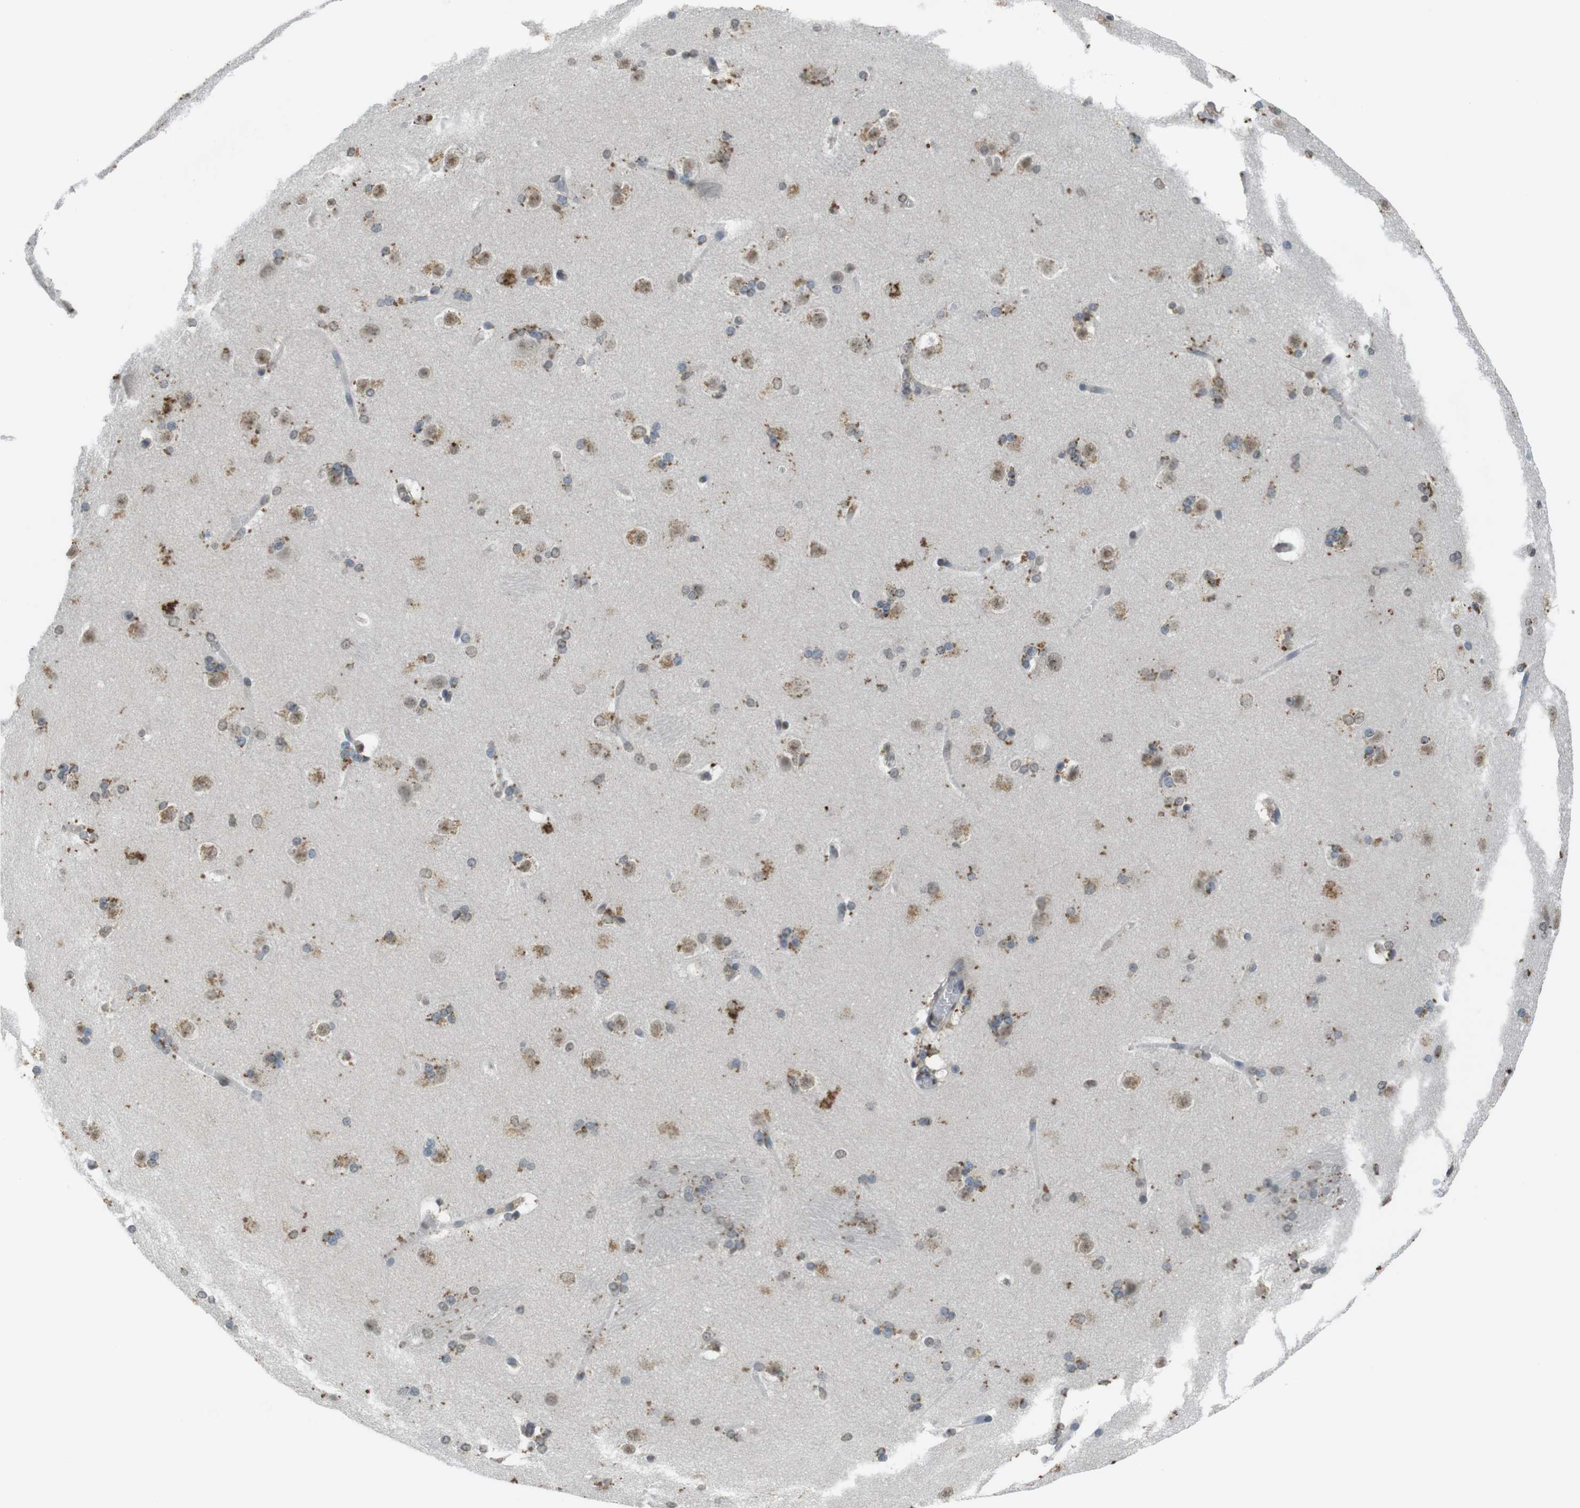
{"staining": {"intensity": "weak", "quantity": "25%-75%", "location": "cytoplasmic/membranous,nuclear"}, "tissue": "caudate", "cell_type": "Glial cells", "image_type": "normal", "snomed": [{"axis": "morphology", "description": "Normal tissue, NOS"}, {"axis": "topography", "description": "Lateral ventricle wall"}], "caption": "The photomicrograph demonstrates a brown stain indicating the presence of a protein in the cytoplasmic/membranous,nuclear of glial cells in caudate.", "gene": "FZD10", "patient": {"sex": "female", "age": 19}}